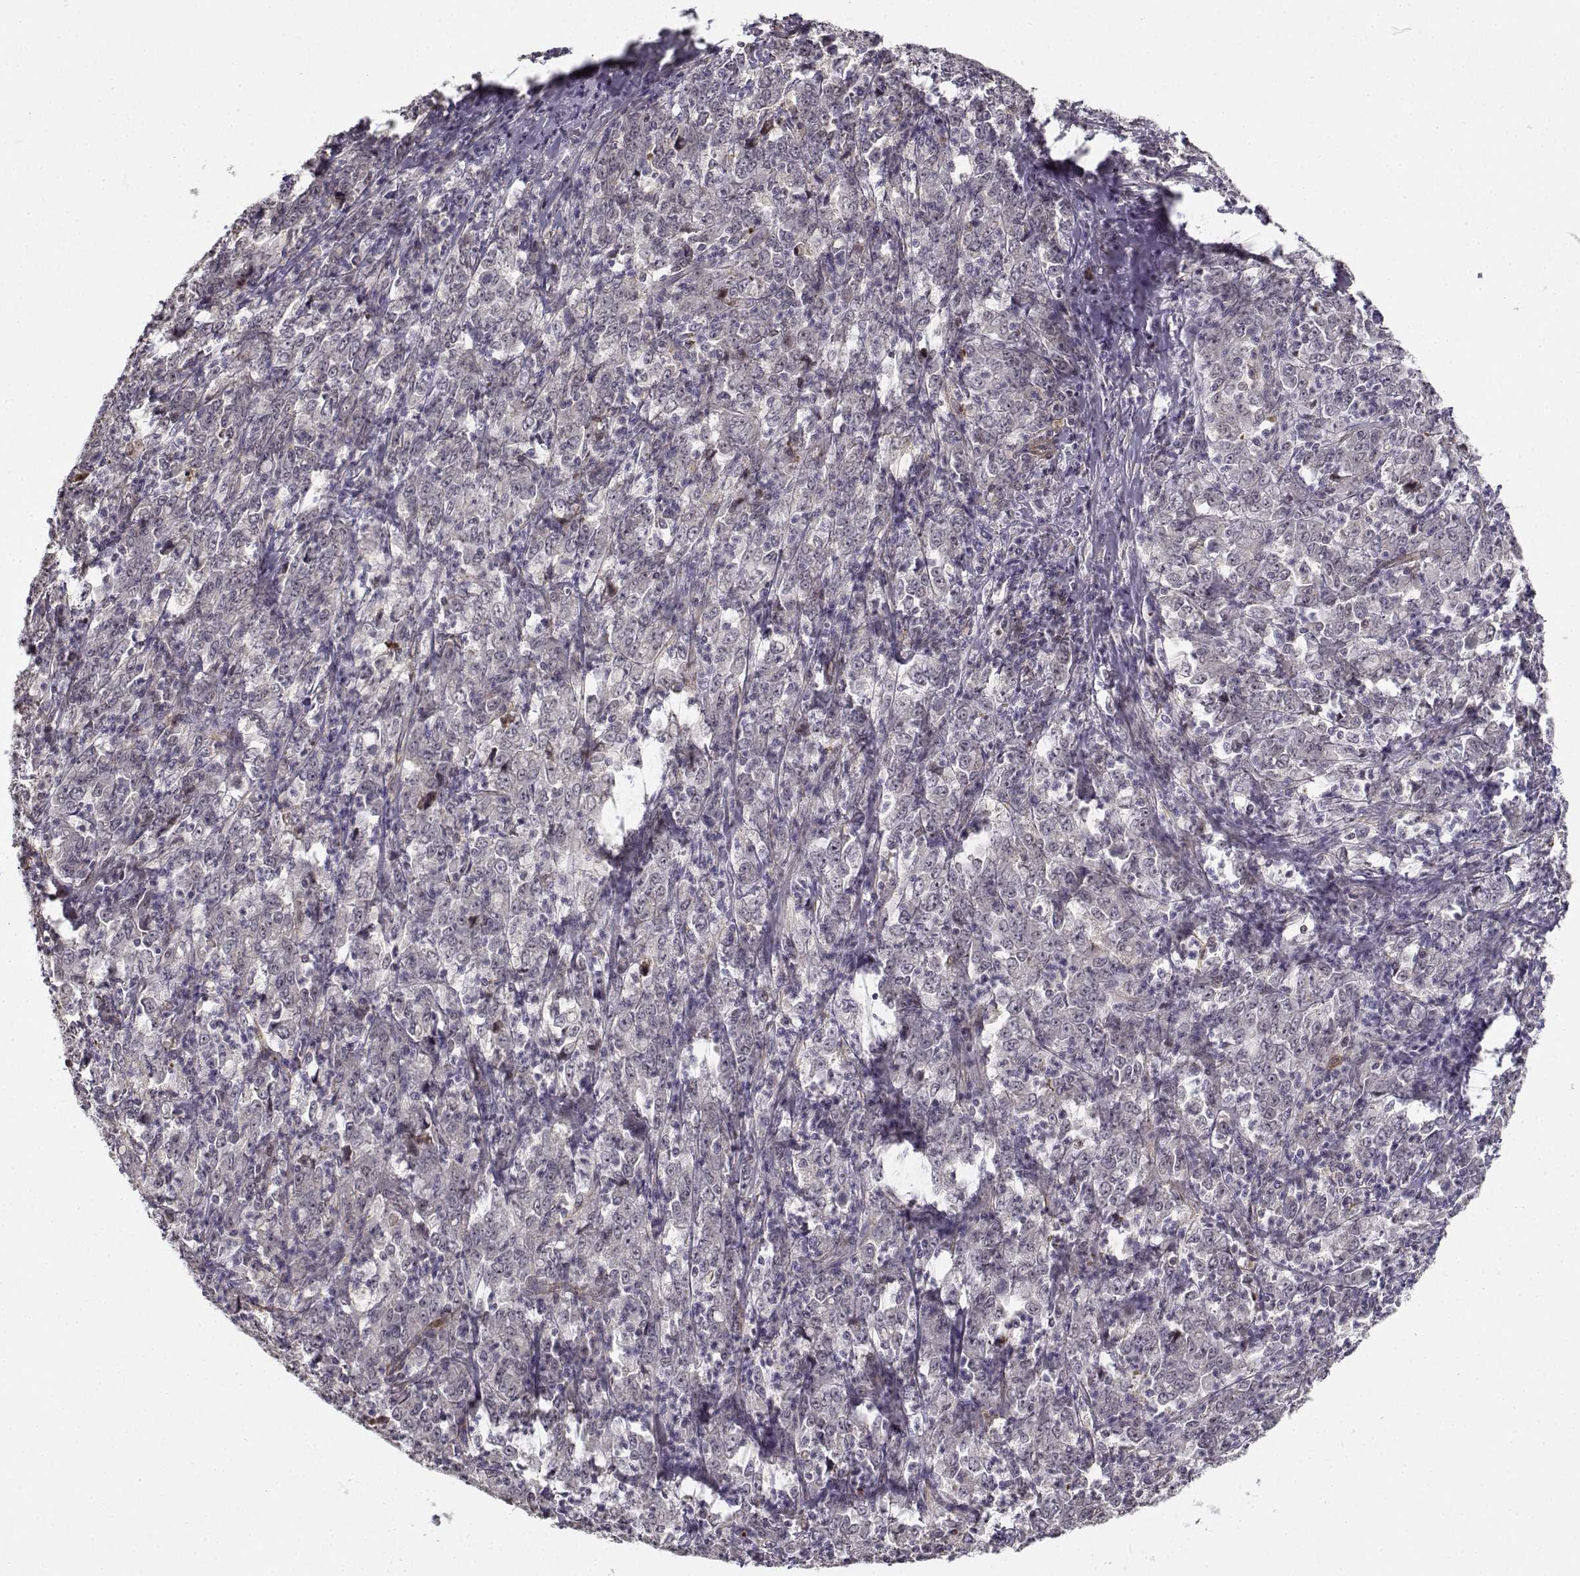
{"staining": {"intensity": "negative", "quantity": "none", "location": "none"}, "tissue": "stomach cancer", "cell_type": "Tumor cells", "image_type": "cancer", "snomed": [{"axis": "morphology", "description": "Adenocarcinoma, NOS"}, {"axis": "topography", "description": "Stomach, lower"}], "caption": "There is no significant expression in tumor cells of stomach adenocarcinoma.", "gene": "RGS9BP", "patient": {"sex": "female", "age": 71}}